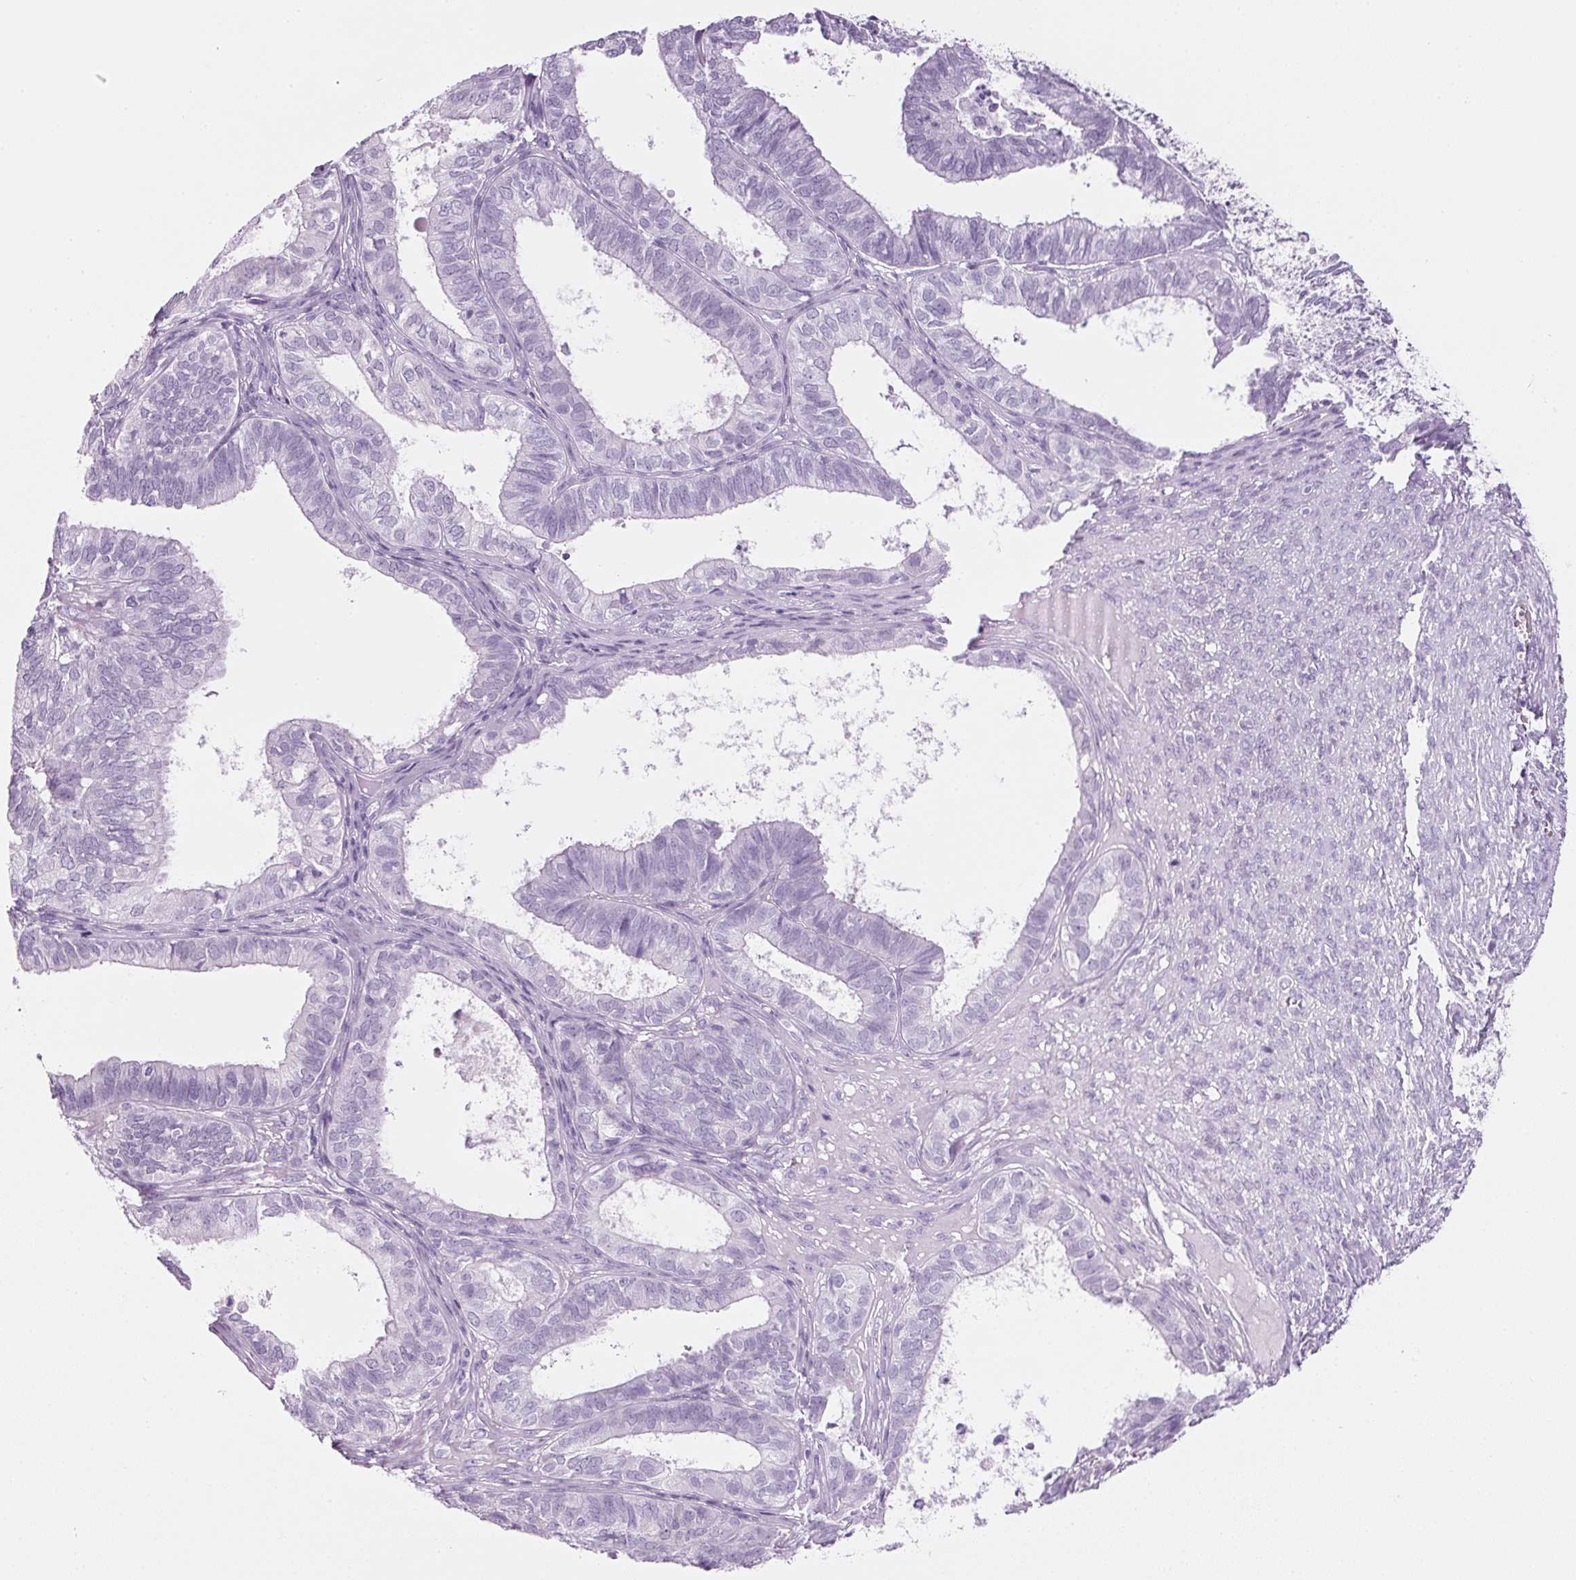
{"staining": {"intensity": "negative", "quantity": "none", "location": "none"}, "tissue": "ovarian cancer", "cell_type": "Tumor cells", "image_type": "cancer", "snomed": [{"axis": "morphology", "description": "Carcinoma, endometroid"}, {"axis": "topography", "description": "Ovary"}], "caption": "Tumor cells are negative for protein expression in human ovarian cancer.", "gene": "PPP1R1A", "patient": {"sex": "female", "age": 64}}